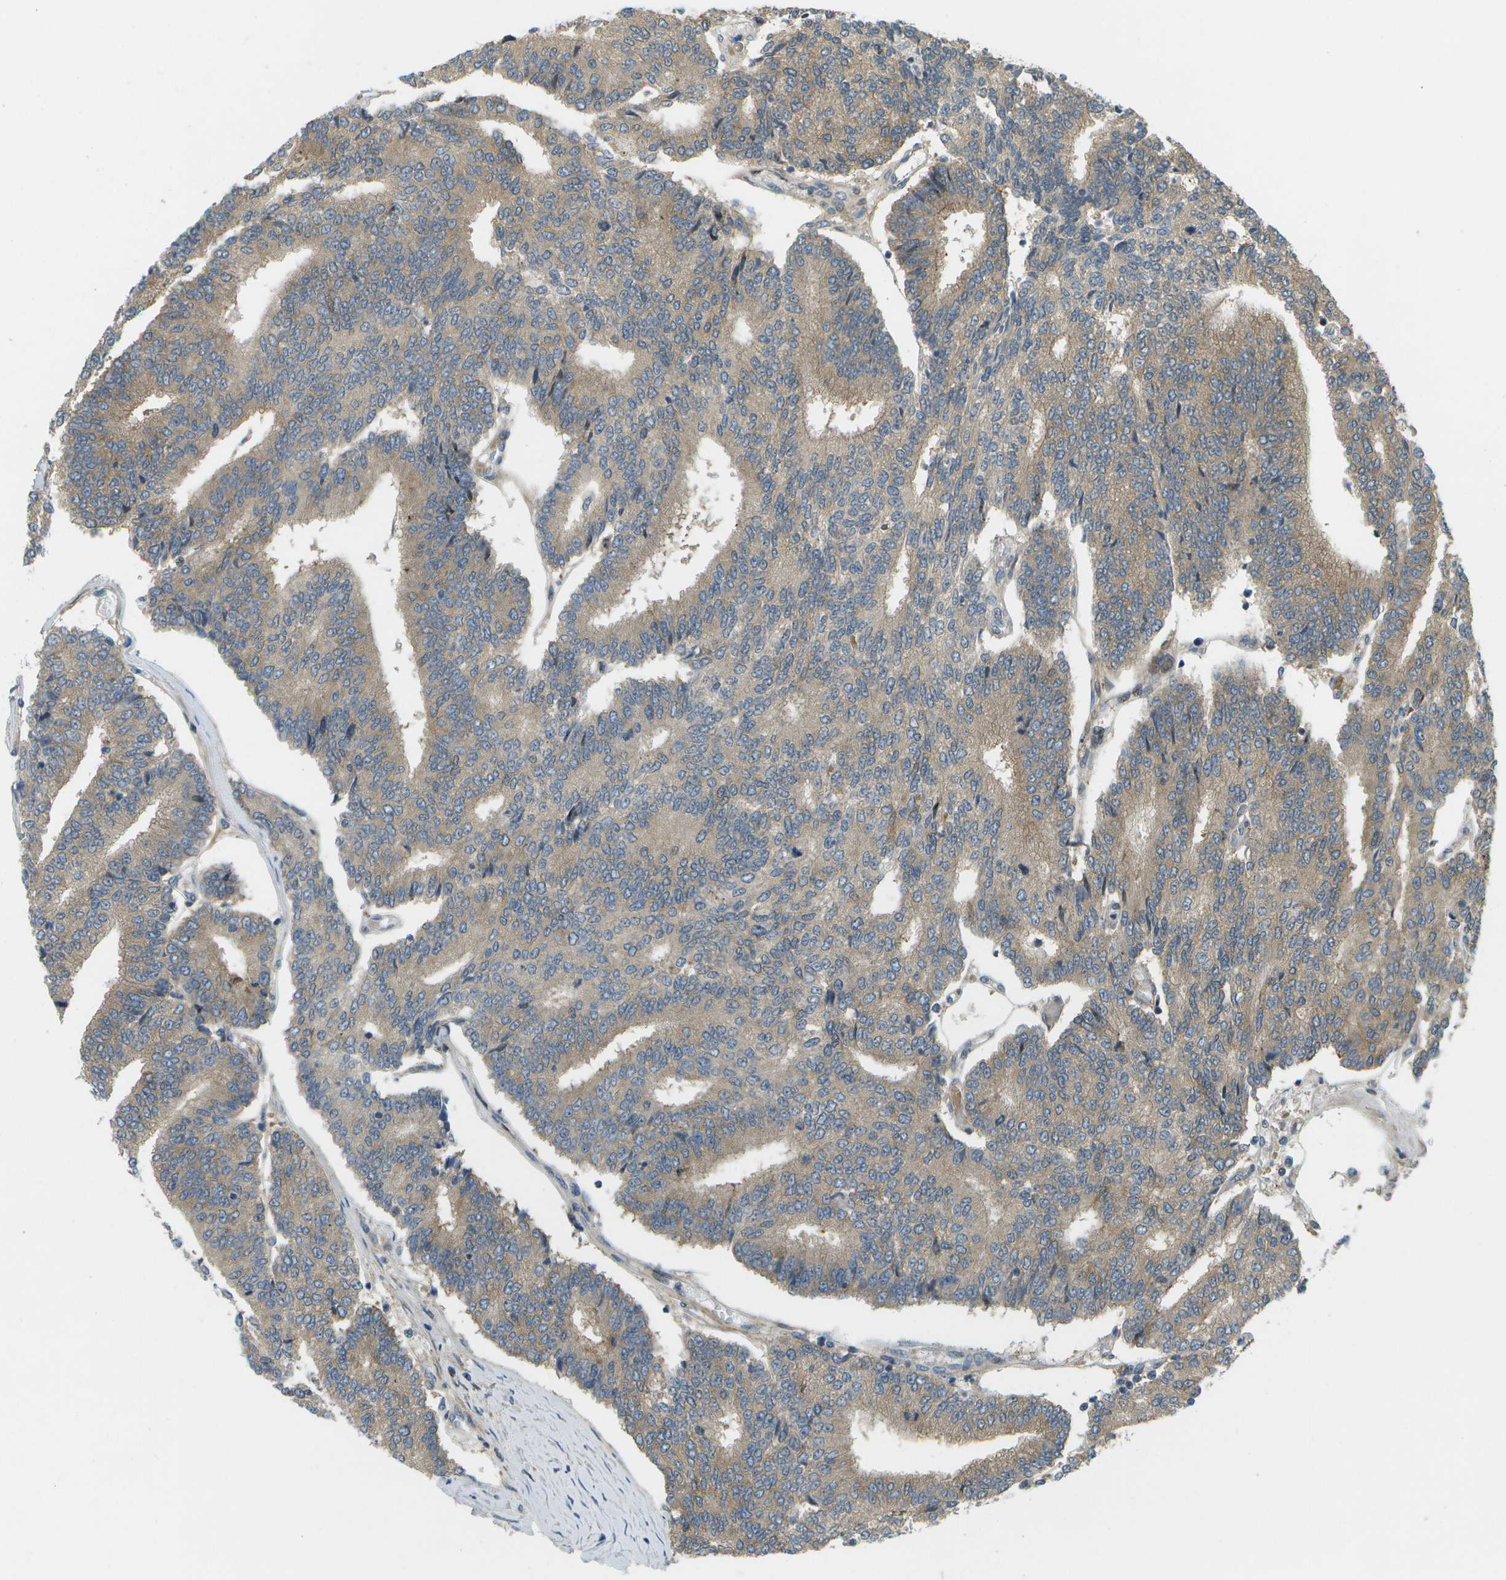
{"staining": {"intensity": "weak", "quantity": ">75%", "location": "cytoplasmic/membranous"}, "tissue": "prostate cancer", "cell_type": "Tumor cells", "image_type": "cancer", "snomed": [{"axis": "morphology", "description": "Normal tissue, NOS"}, {"axis": "morphology", "description": "Adenocarcinoma, High grade"}, {"axis": "topography", "description": "Prostate"}, {"axis": "topography", "description": "Seminal veicle"}], "caption": "Protein analysis of prostate high-grade adenocarcinoma tissue exhibits weak cytoplasmic/membranous positivity in approximately >75% of tumor cells.", "gene": "WNK2", "patient": {"sex": "male", "age": 55}}